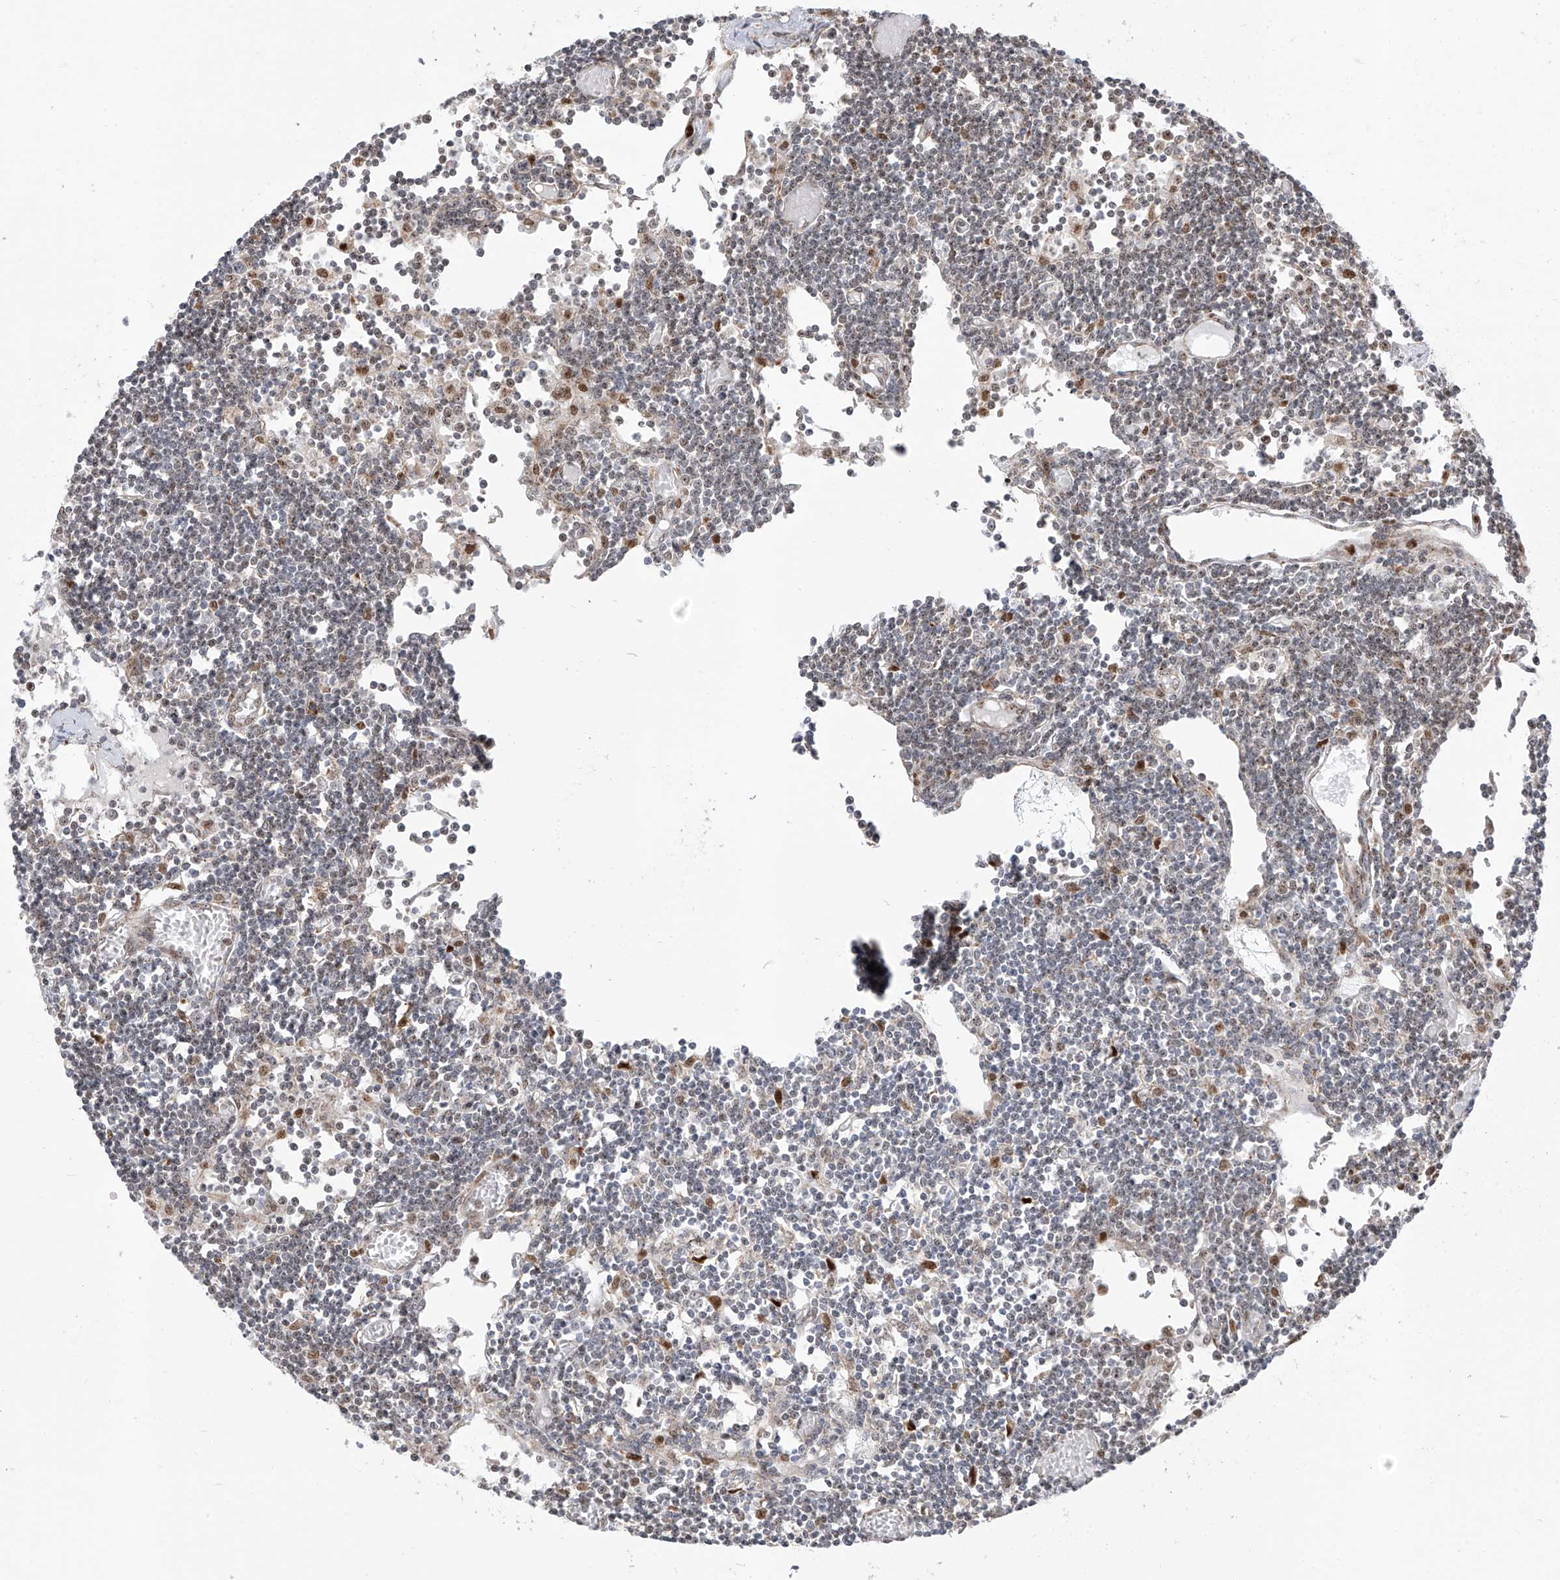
{"staining": {"intensity": "moderate", "quantity": "<25%", "location": "nuclear"}, "tissue": "lymph node", "cell_type": "Germinal center cells", "image_type": "normal", "snomed": [{"axis": "morphology", "description": "Normal tissue, NOS"}, {"axis": "topography", "description": "Lymph node"}], "caption": "Immunohistochemistry micrograph of benign human lymph node stained for a protein (brown), which shows low levels of moderate nuclear positivity in about <25% of germinal center cells.", "gene": "ZBTB8A", "patient": {"sex": "female", "age": 11}}